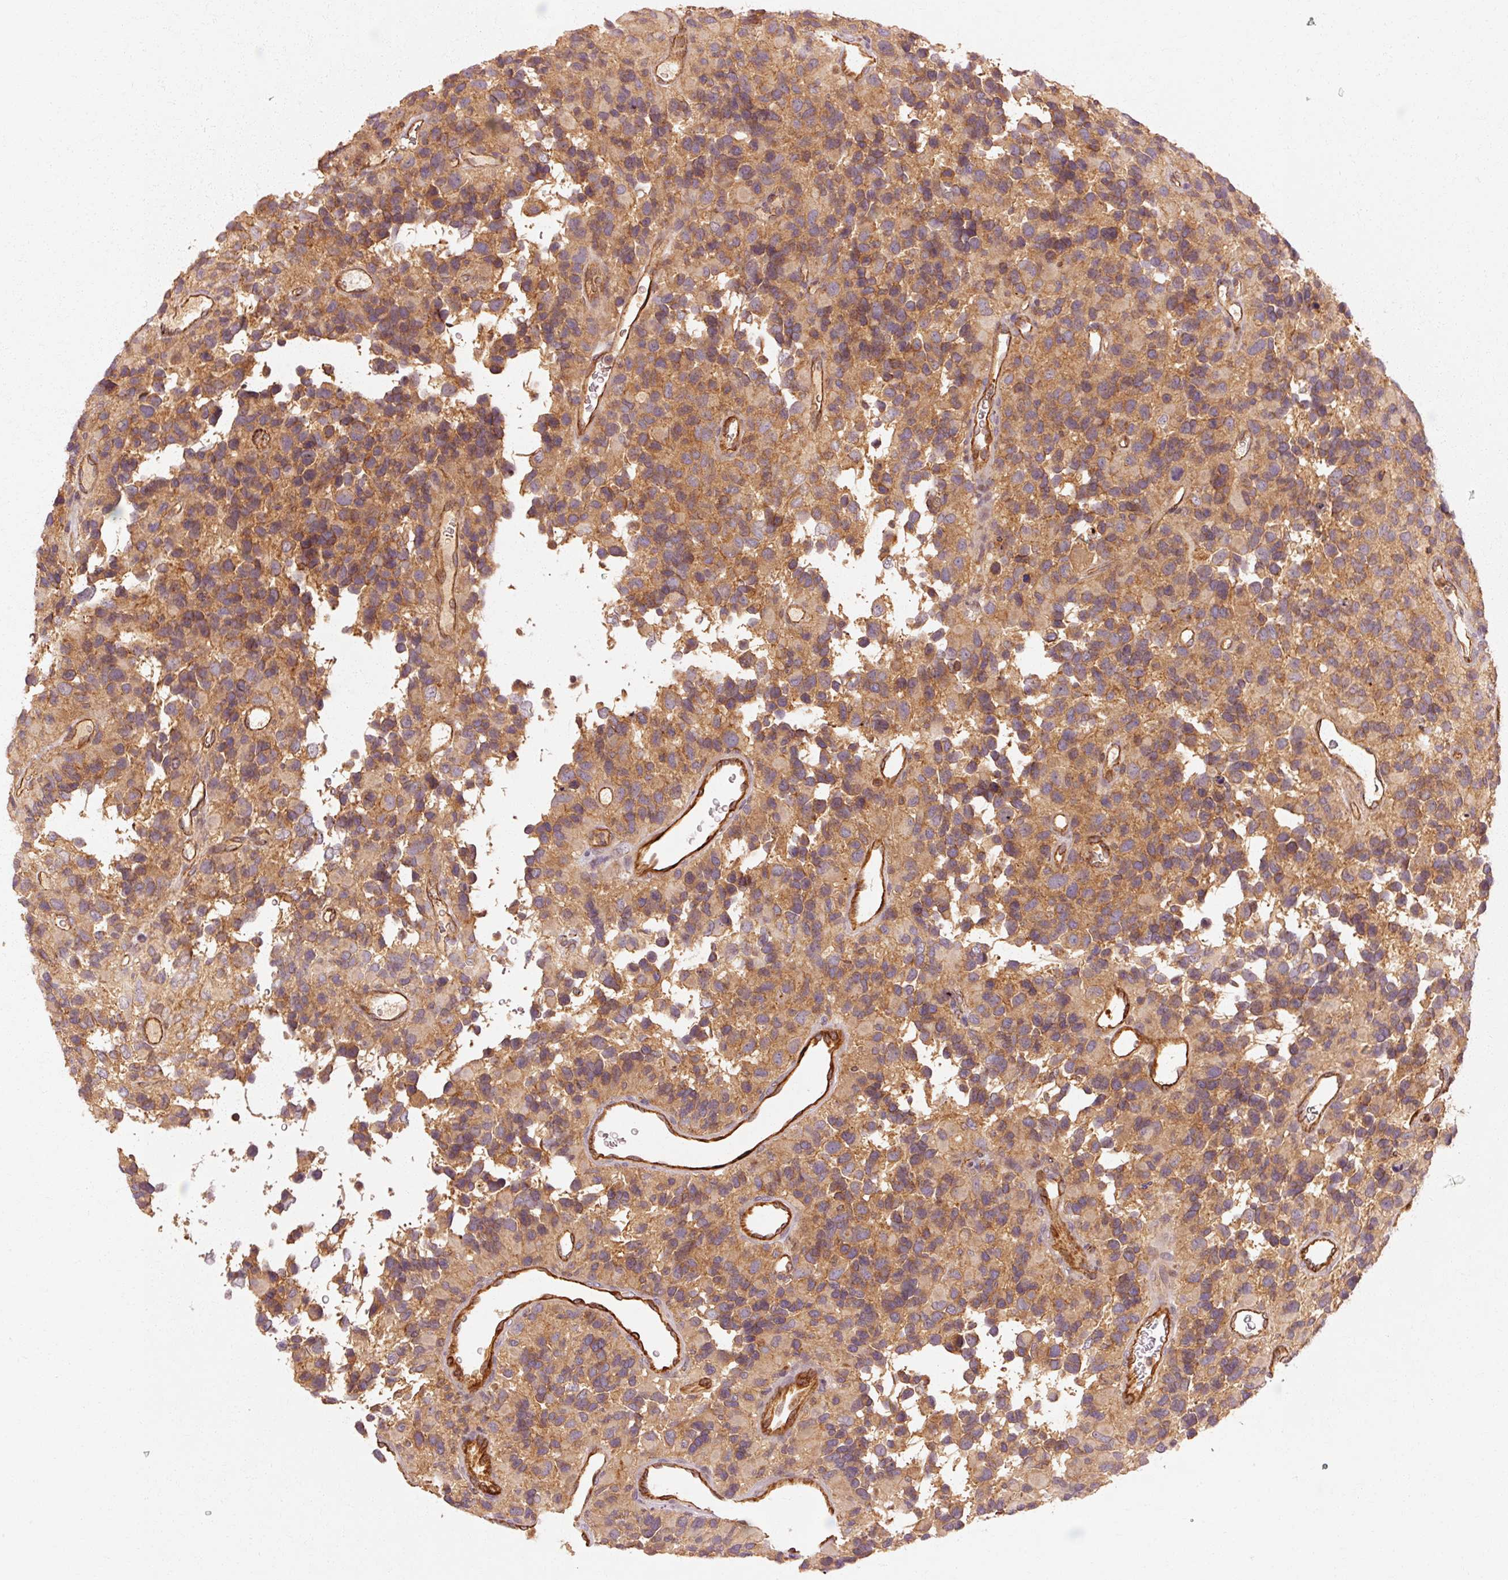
{"staining": {"intensity": "moderate", "quantity": ">75%", "location": "cytoplasmic/membranous"}, "tissue": "glioma", "cell_type": "Tumor cells", "image_type": "cancer", "snomed": [{"axis": "morphology", "description": "Glioma, malignant, High grade"}, {"axis": "topography", "description": "Brain"}], "caption": "Glioma stained with a brown dye displays moderate cytoplasmic/membranous positive positivity in about >75% of tumor cells.", "gene": "CTNNA1", "patient": {"sex": "male", "age": 77}}